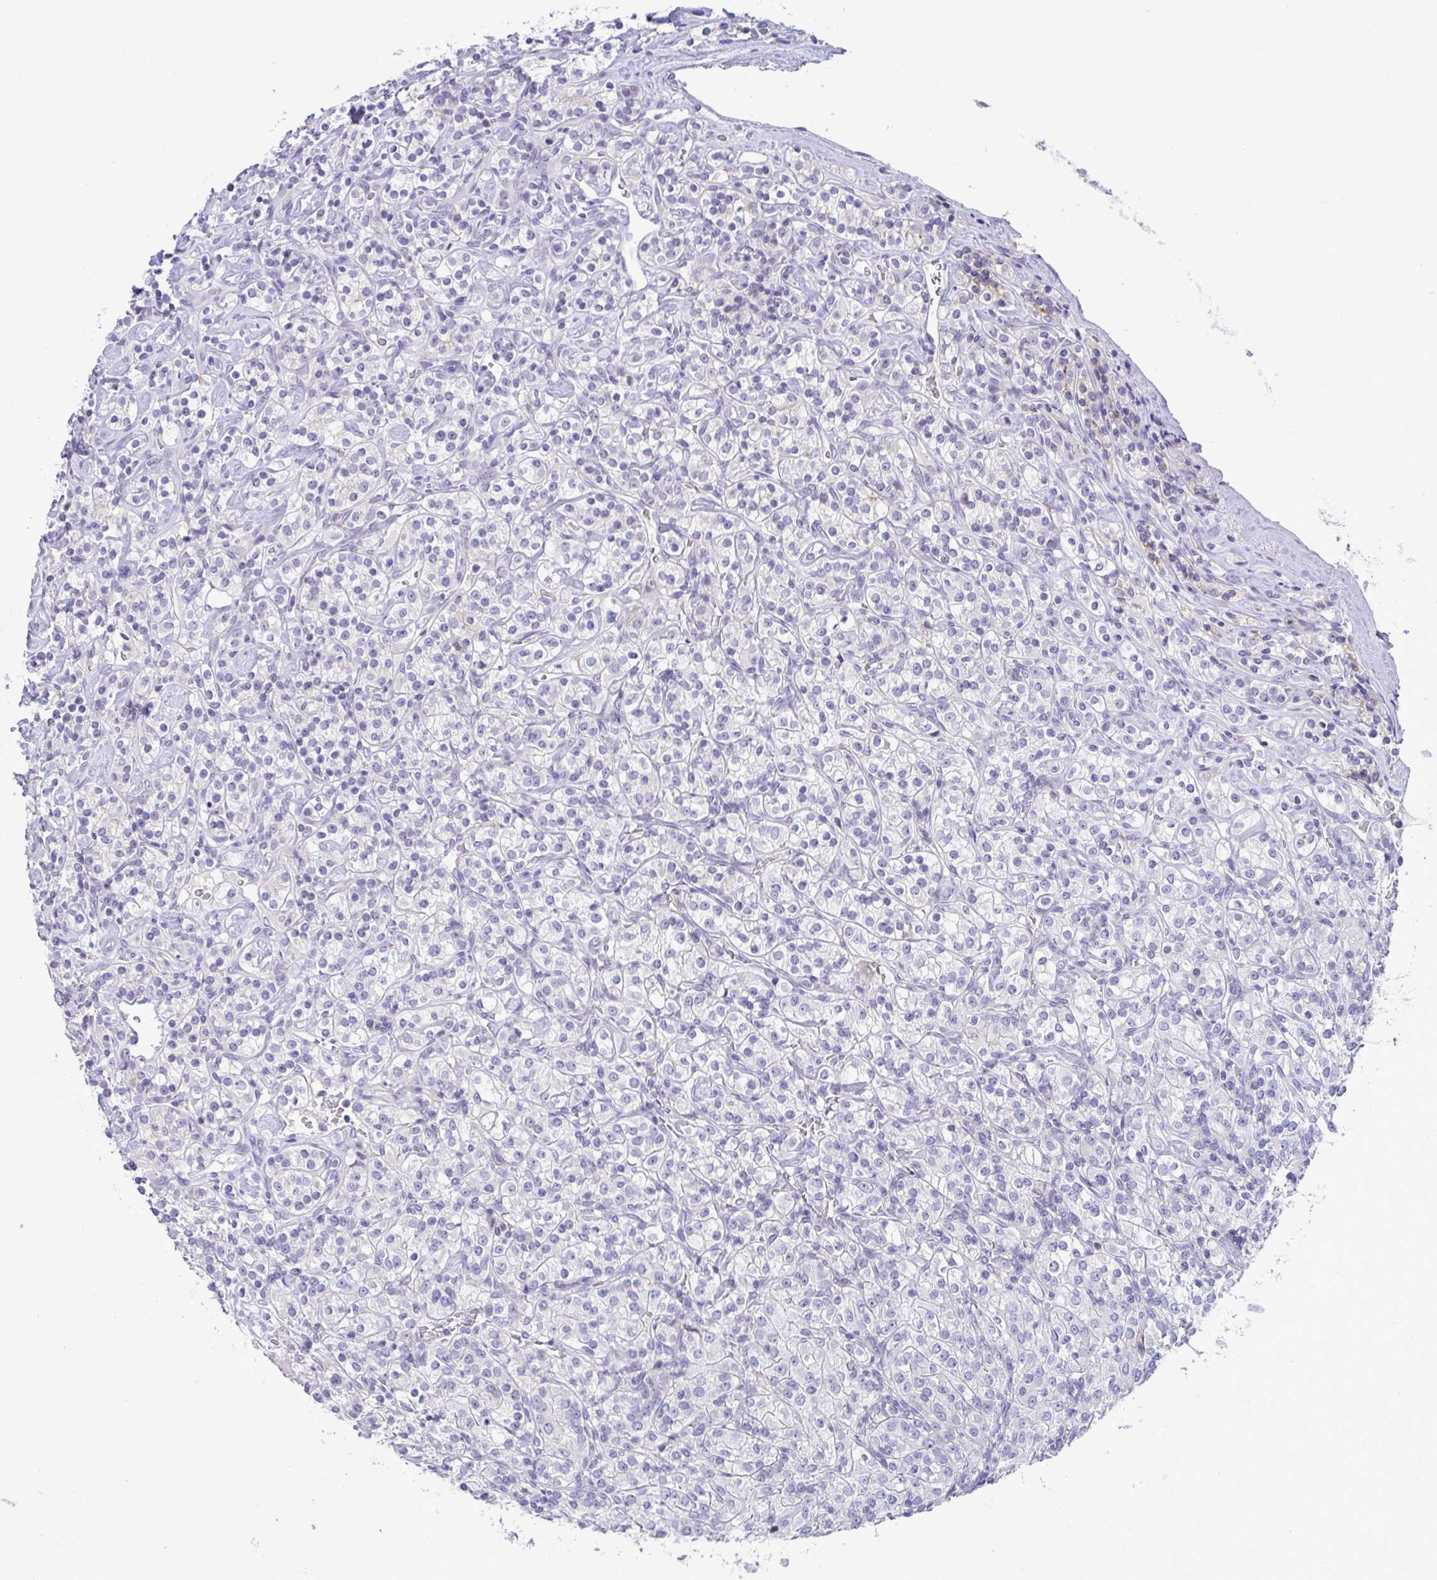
{"staining": {"intensity": "negative", "quantity": "none", "location": "none"}, "tissue": "renal cancer", "cell_type": "Tumor cells", "image_type": "cancer", "snomed": [{"axis": "morphology", "description": "Adenocarcinoma, NOS"}, {"axis": "topography", "description": "Kidney"}], "caption": "Renal cancer (adenocarcinoma) stained for a protein using immunohistochemistry shows no staining tumor cells.", "gene": "RGPD5", "patient": {"sex": "male", "age": 77}}